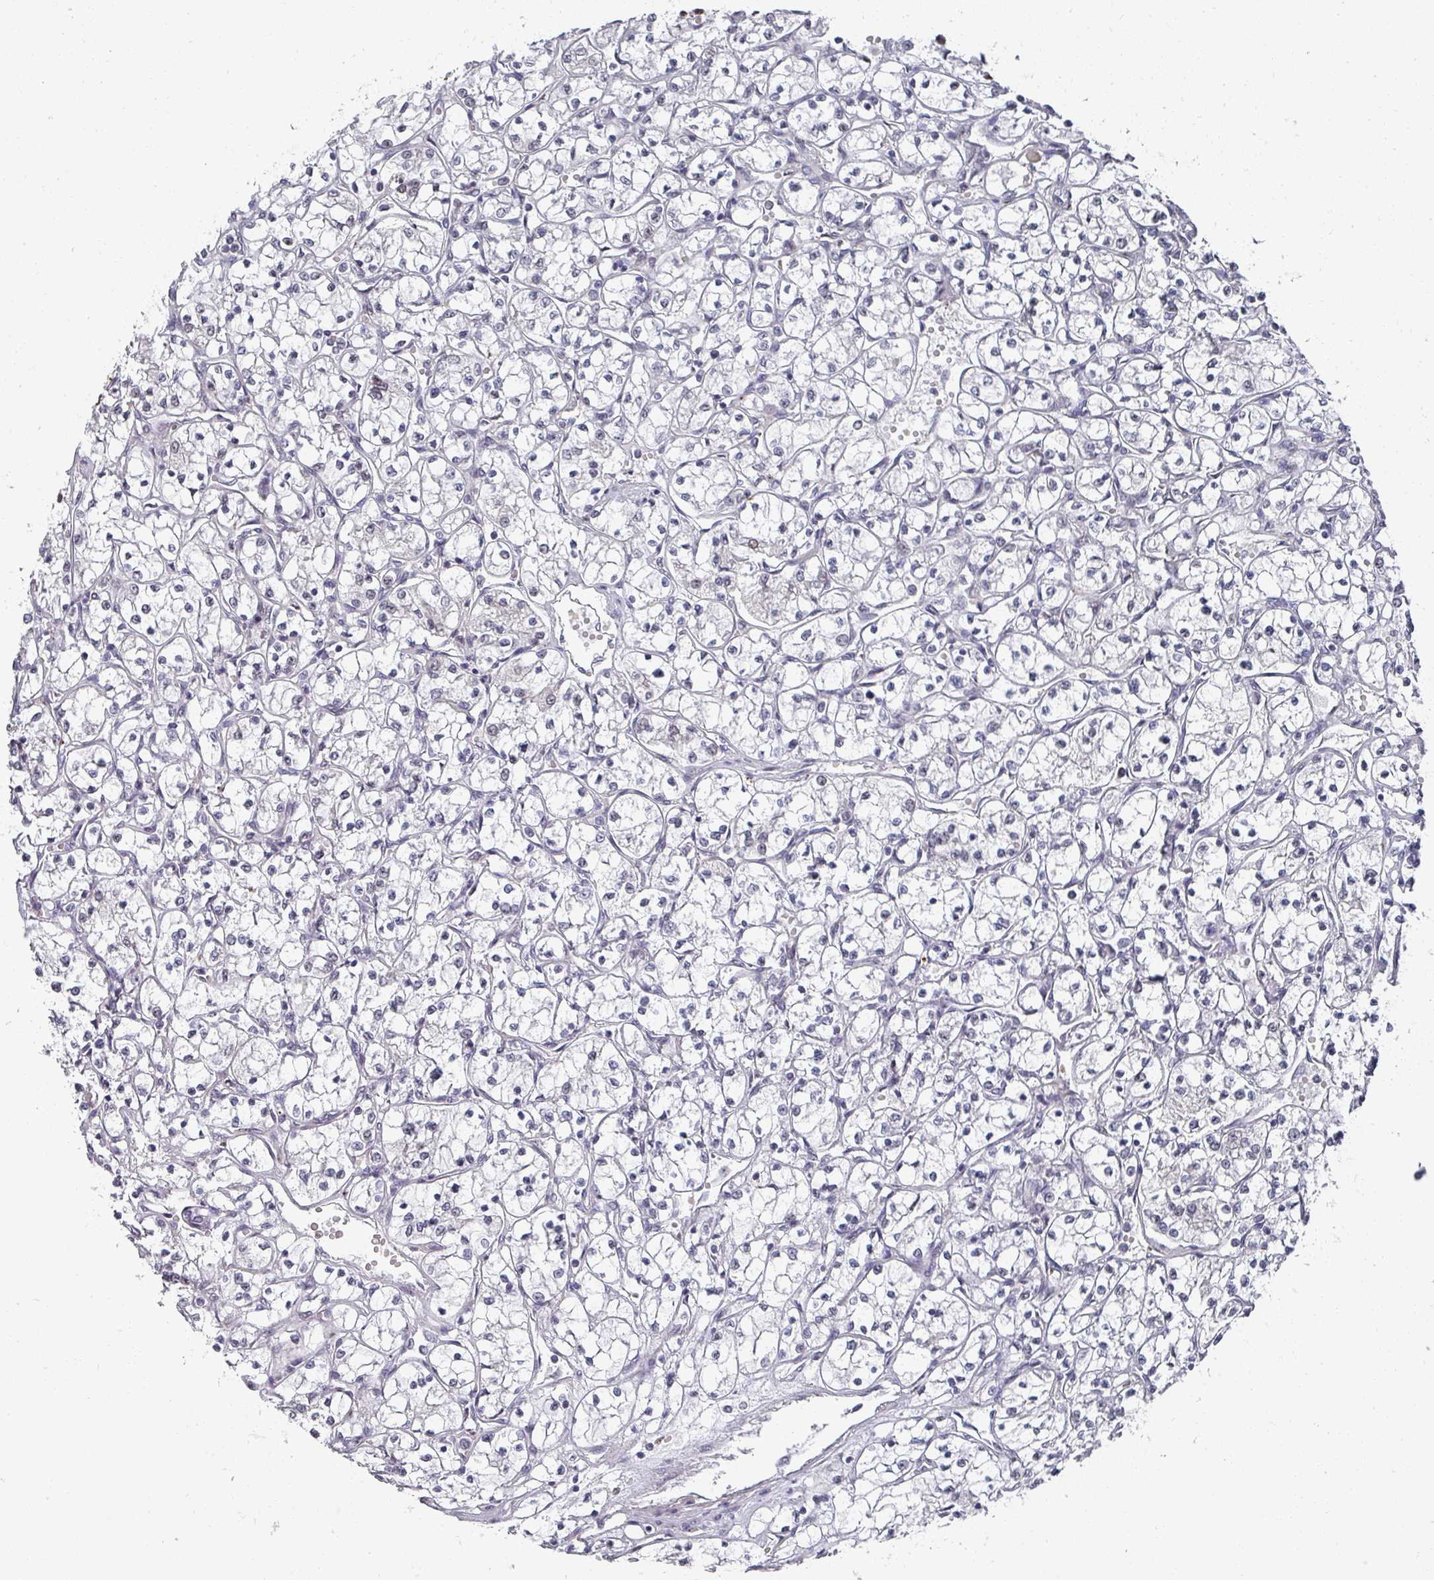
{"staining": {"intensity": "negative", "quantity": "none", "location": "none"}, "tissue": "renal cancer", "cell_type": "Tumor cells", "image_type": "cancer", "snomed": [{"axis": "morphology", "description": "Adenocarcinoma, NOS"}, {"axis": "topography", "description": "Kidney"}], "caption": "Tumor cells are negative for brown protein staining in renal cancer (adenocarcinoma).", "gene": "ZNF654", "patient": {"sex": "female", "age": 69}}